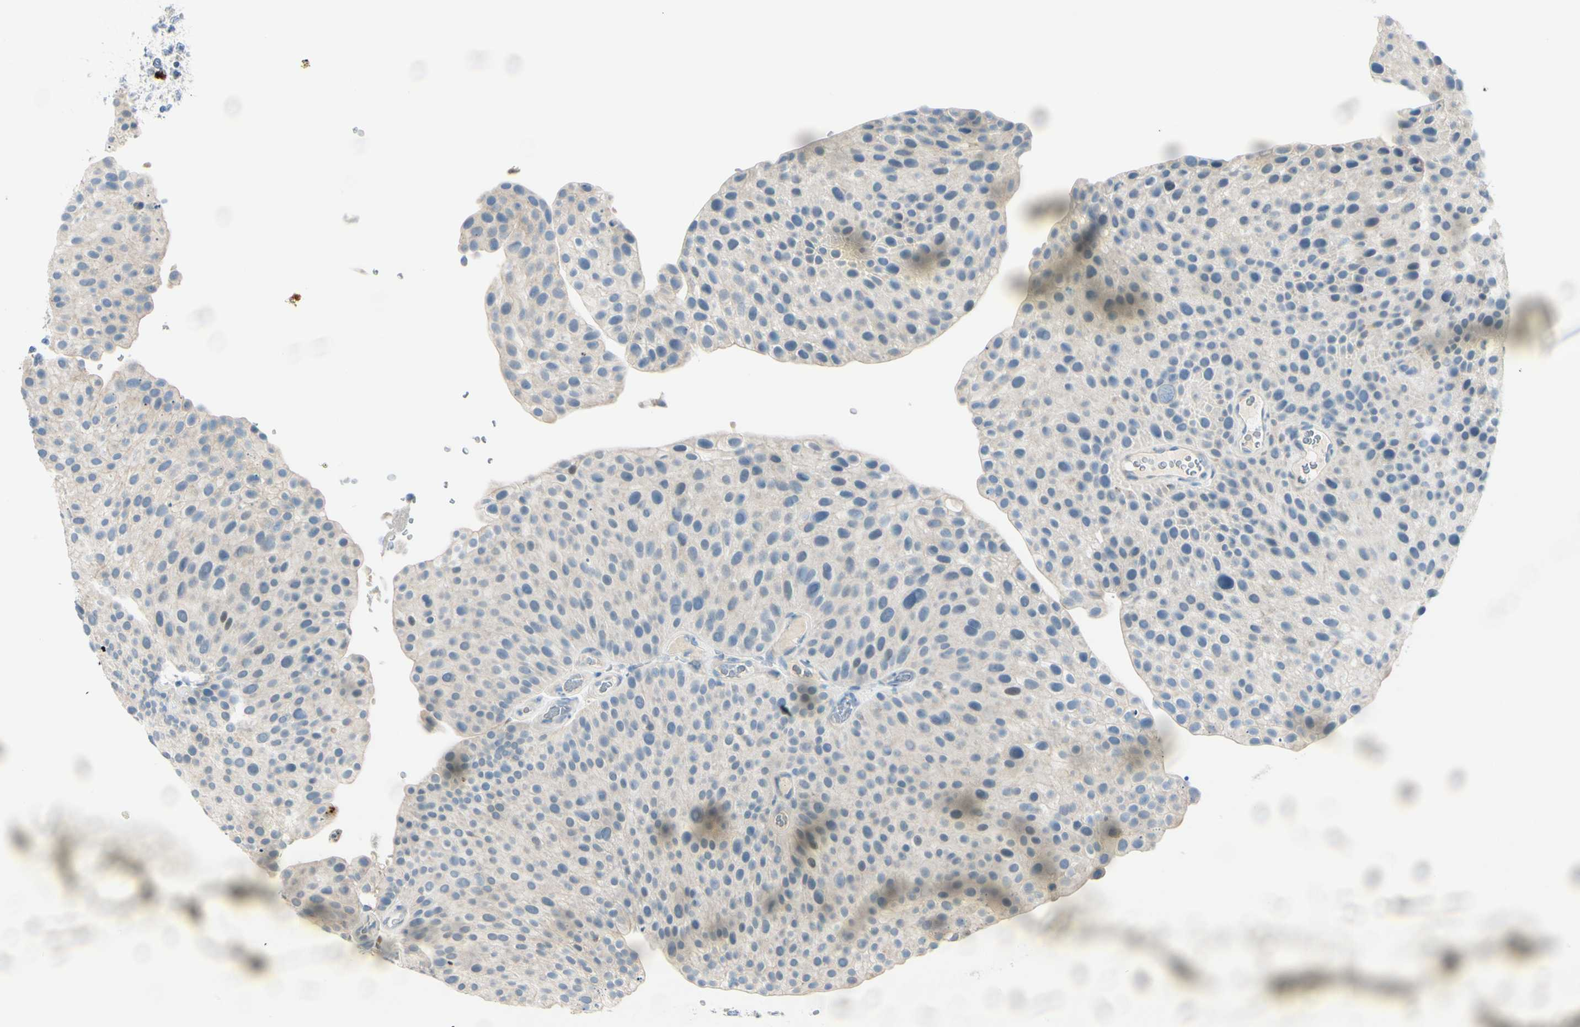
{"staining": {"intensity": "negative", "quantity": "none", "location": "none"}, "tissue": "urothelial cancer", "cell_type": "Tumor cells", "image_type": "cancer", "snomed": [{"axis": "morphology", "description": "Urothelial carcinoma, Low grade"}, {"axis": "topography", "description": "Smooth muscle"}, {"axis": "topography", "description": "Urinary bladder"}], "caption": "IHC of human urothelial carcinoma (low-grade) reveals no expression in tumor cells.", "gene": "GALNT5", "patient": {"sex": "male", "age": 60}}